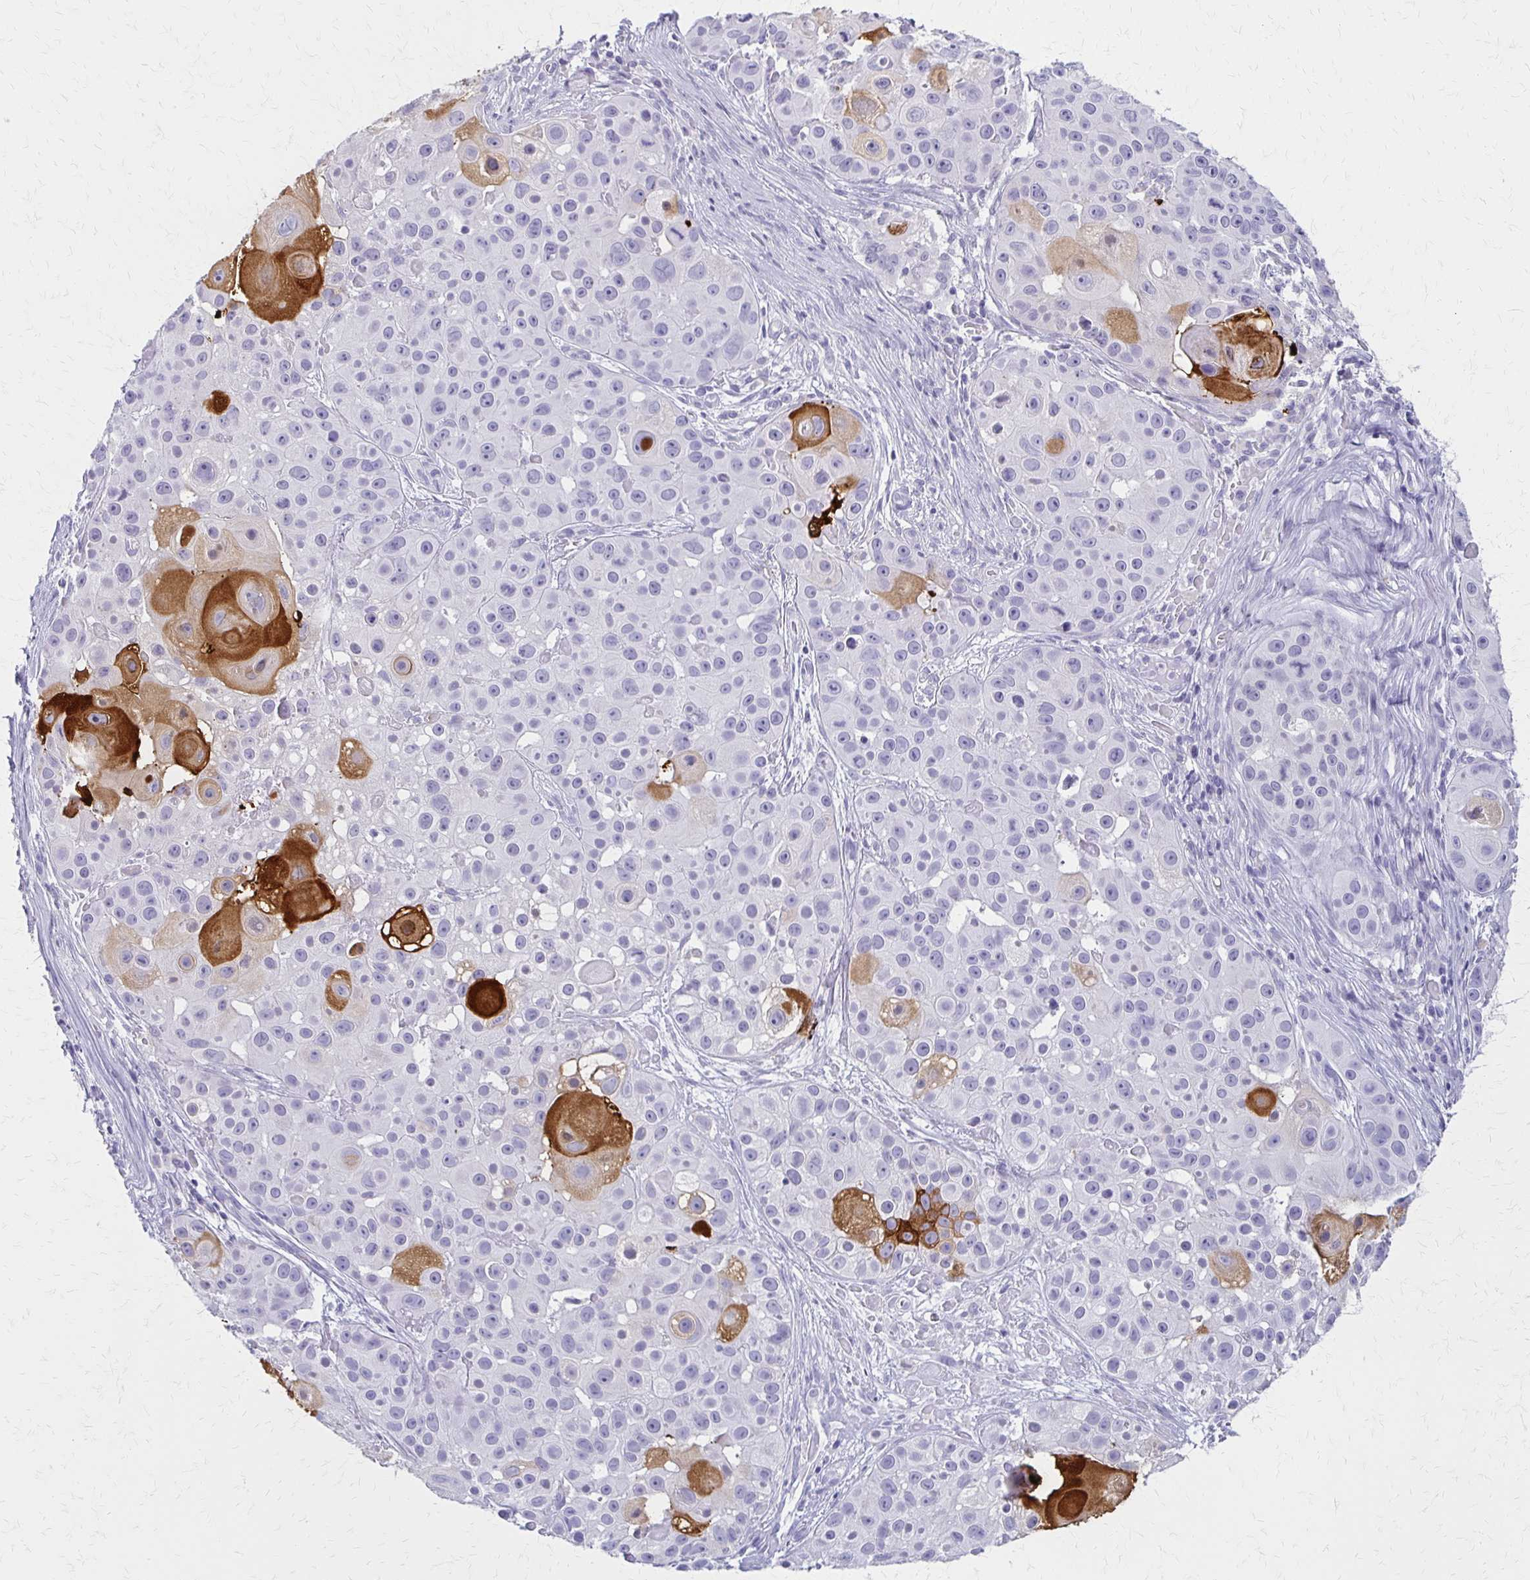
{"staining": {"intensity": "strong", "quantity": "<25%", "location": "cytoplasmic/membranous"}, "tissue": "skin cancer", "cell_type": "Tumor cells", "image_type": "cancer", "snomed": [{"axis": "morphology", "description": "Squamous cell carcinoma, NOS"}, {"axis": "topography", "description": "Skin"}], "caption": "High-magnification brightfield microscopy of skin cancer stained with DAB (3,3'-diaminobenzidine) (brown) and counterstained with hematoxylin (blue). tumor cells exhibit strong cytoplasmic/membranous staining is seen in approximately<25% of cells. (brown staining indicates protein expression, while blue staining denotes nuclei).", "gene": "IVL", "patient": {"sex": "male", "age": 92}}